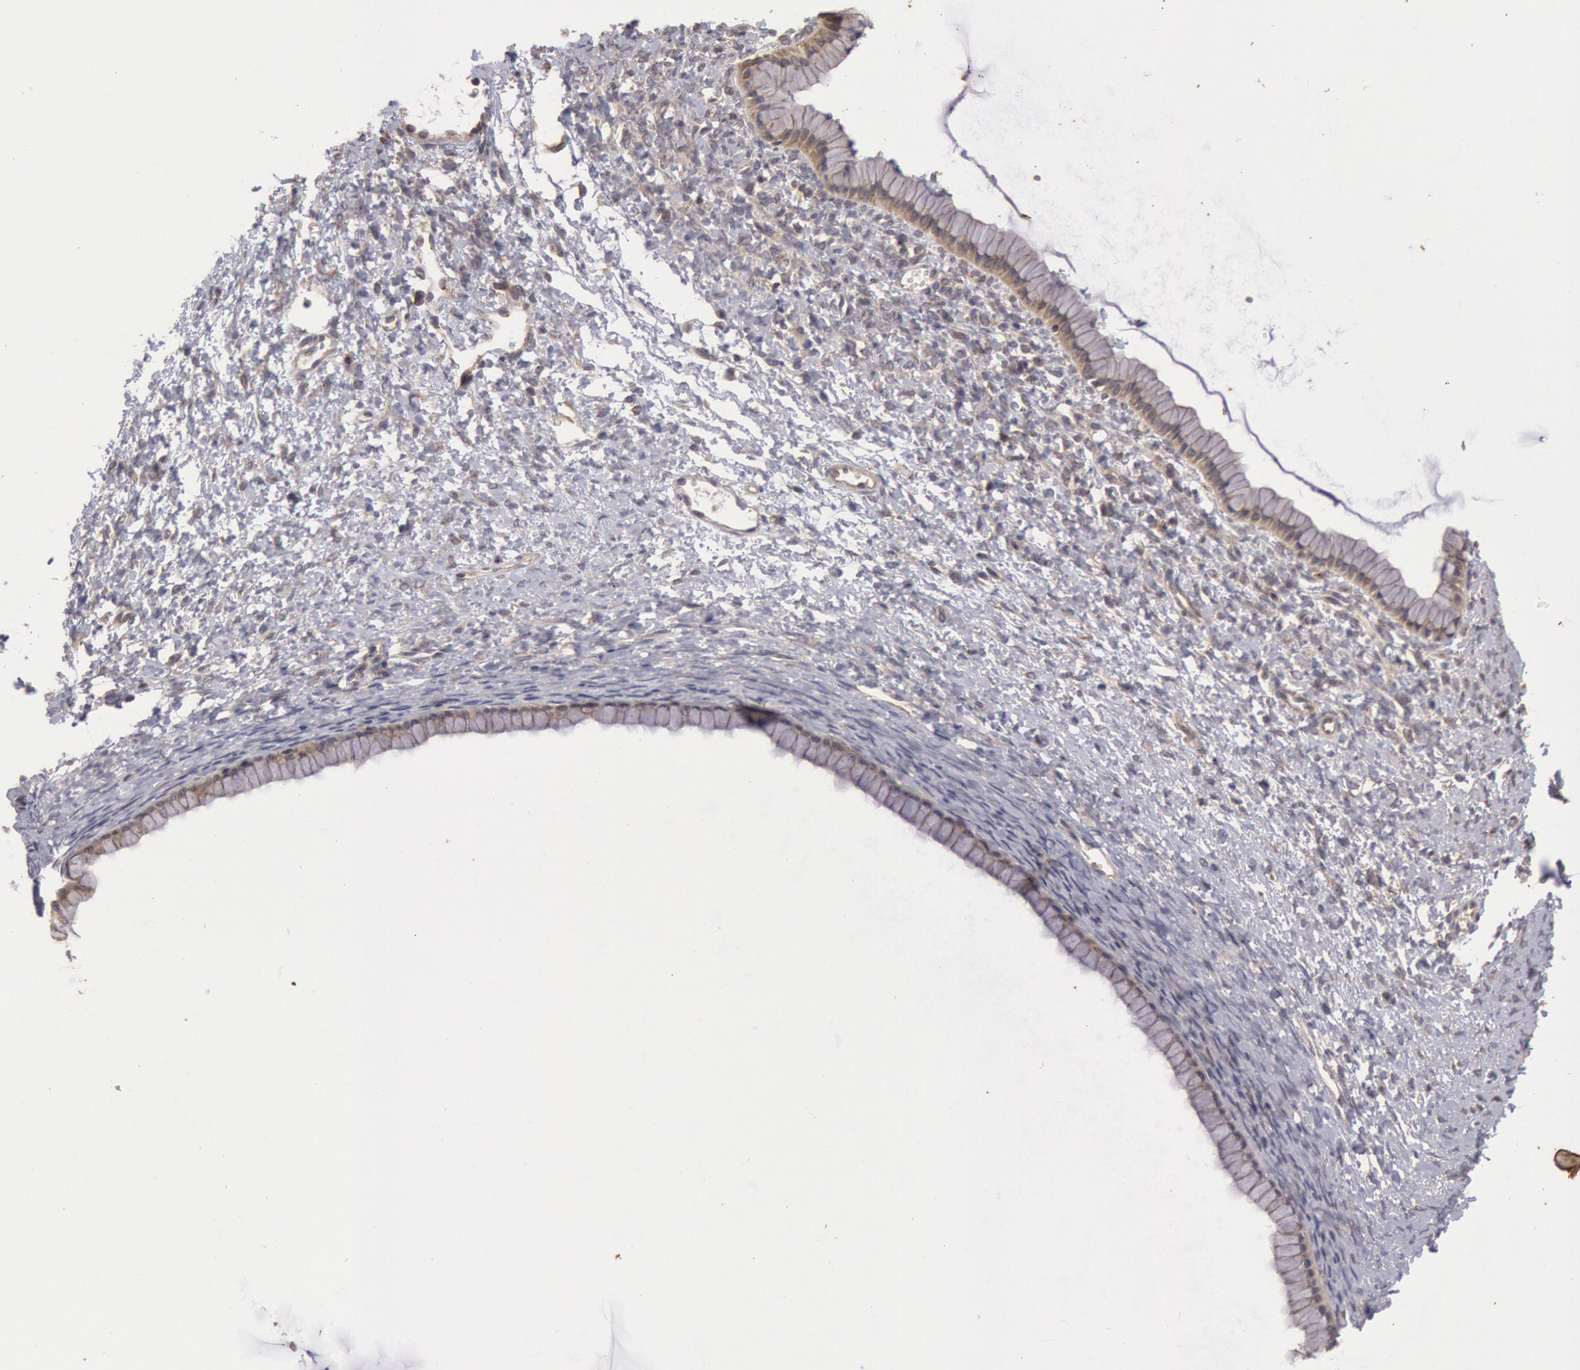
{"staining": {"intensity": "weak", "quantity": "25%-75%", "location": "cytoplasmic/membranous"}, "tissue": "ovarian cancer", "cell_type": "Tumor cells", "image_type": "cancer", "snomed": [{"axis": "morphology", "description": "Cystadenocarcinoma, mucinous, NOS"}, {"axis": "topography", "description": "Ovary"}], "caption": "Human ovarian cancer stained with a protein marker shows weak staining in tumor cells.", "gene": "PLA2G6", "patient": {"sex": "female", "age": 25}}